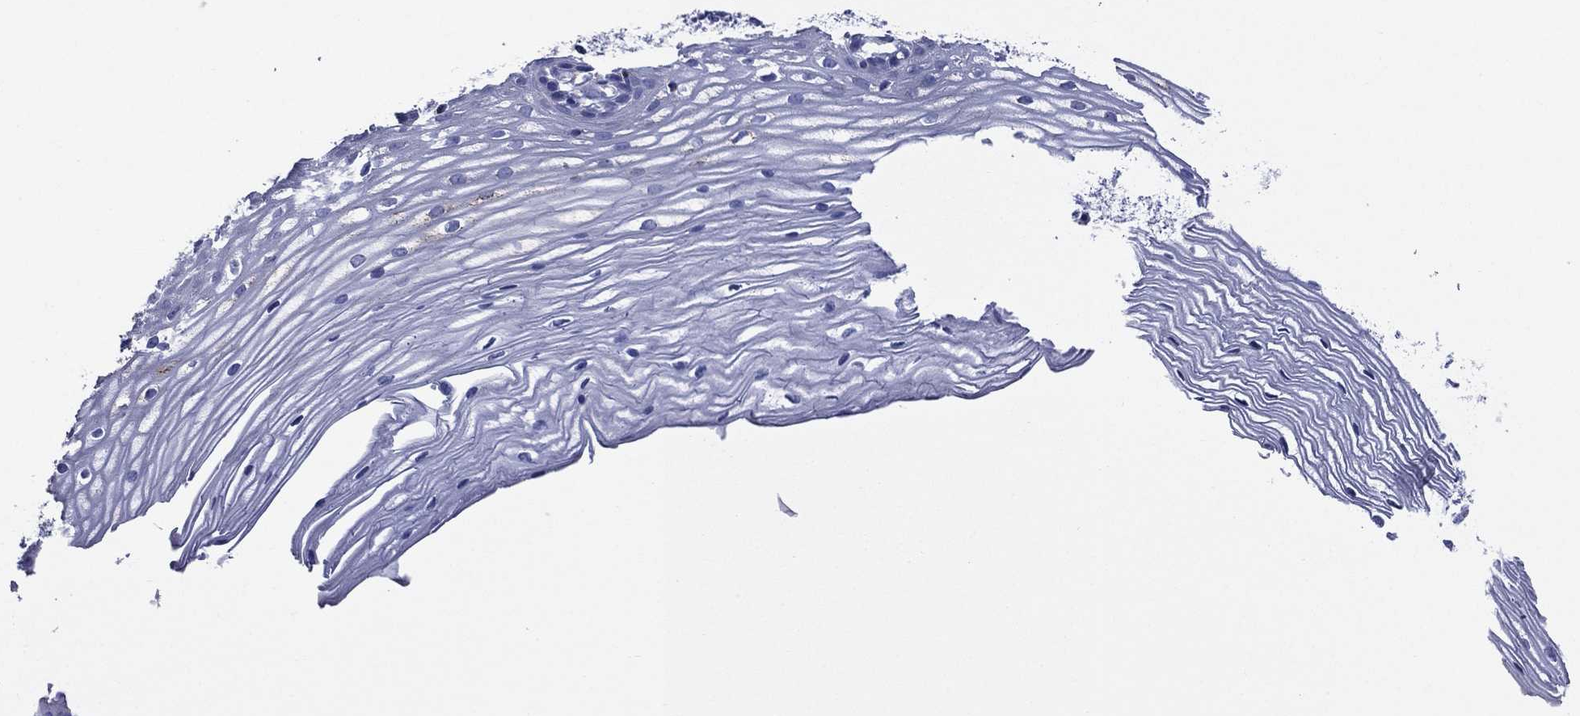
{"staining": {"intensity": "strong", "quantity": "<25%", "location": "cytoplasmic/membranous"}, "tissue": "cervix", "cell_type": "Glandular cells", "image_type": "normal", "snomed": [{"axis": "morphology", "description": "Normal tissue, NOS"}, {"axis": "topography", "description": "Cervix"}], "caption": "A histopathology image of cervix stained for a protein exhibits strong cytoplasmic/membranous brown staining in glandular cells. The protein is shown in brown color, while the nuclei are stained blue.", "gene": "ACADSB", "patient": {"sex": "female", "age": 40}}